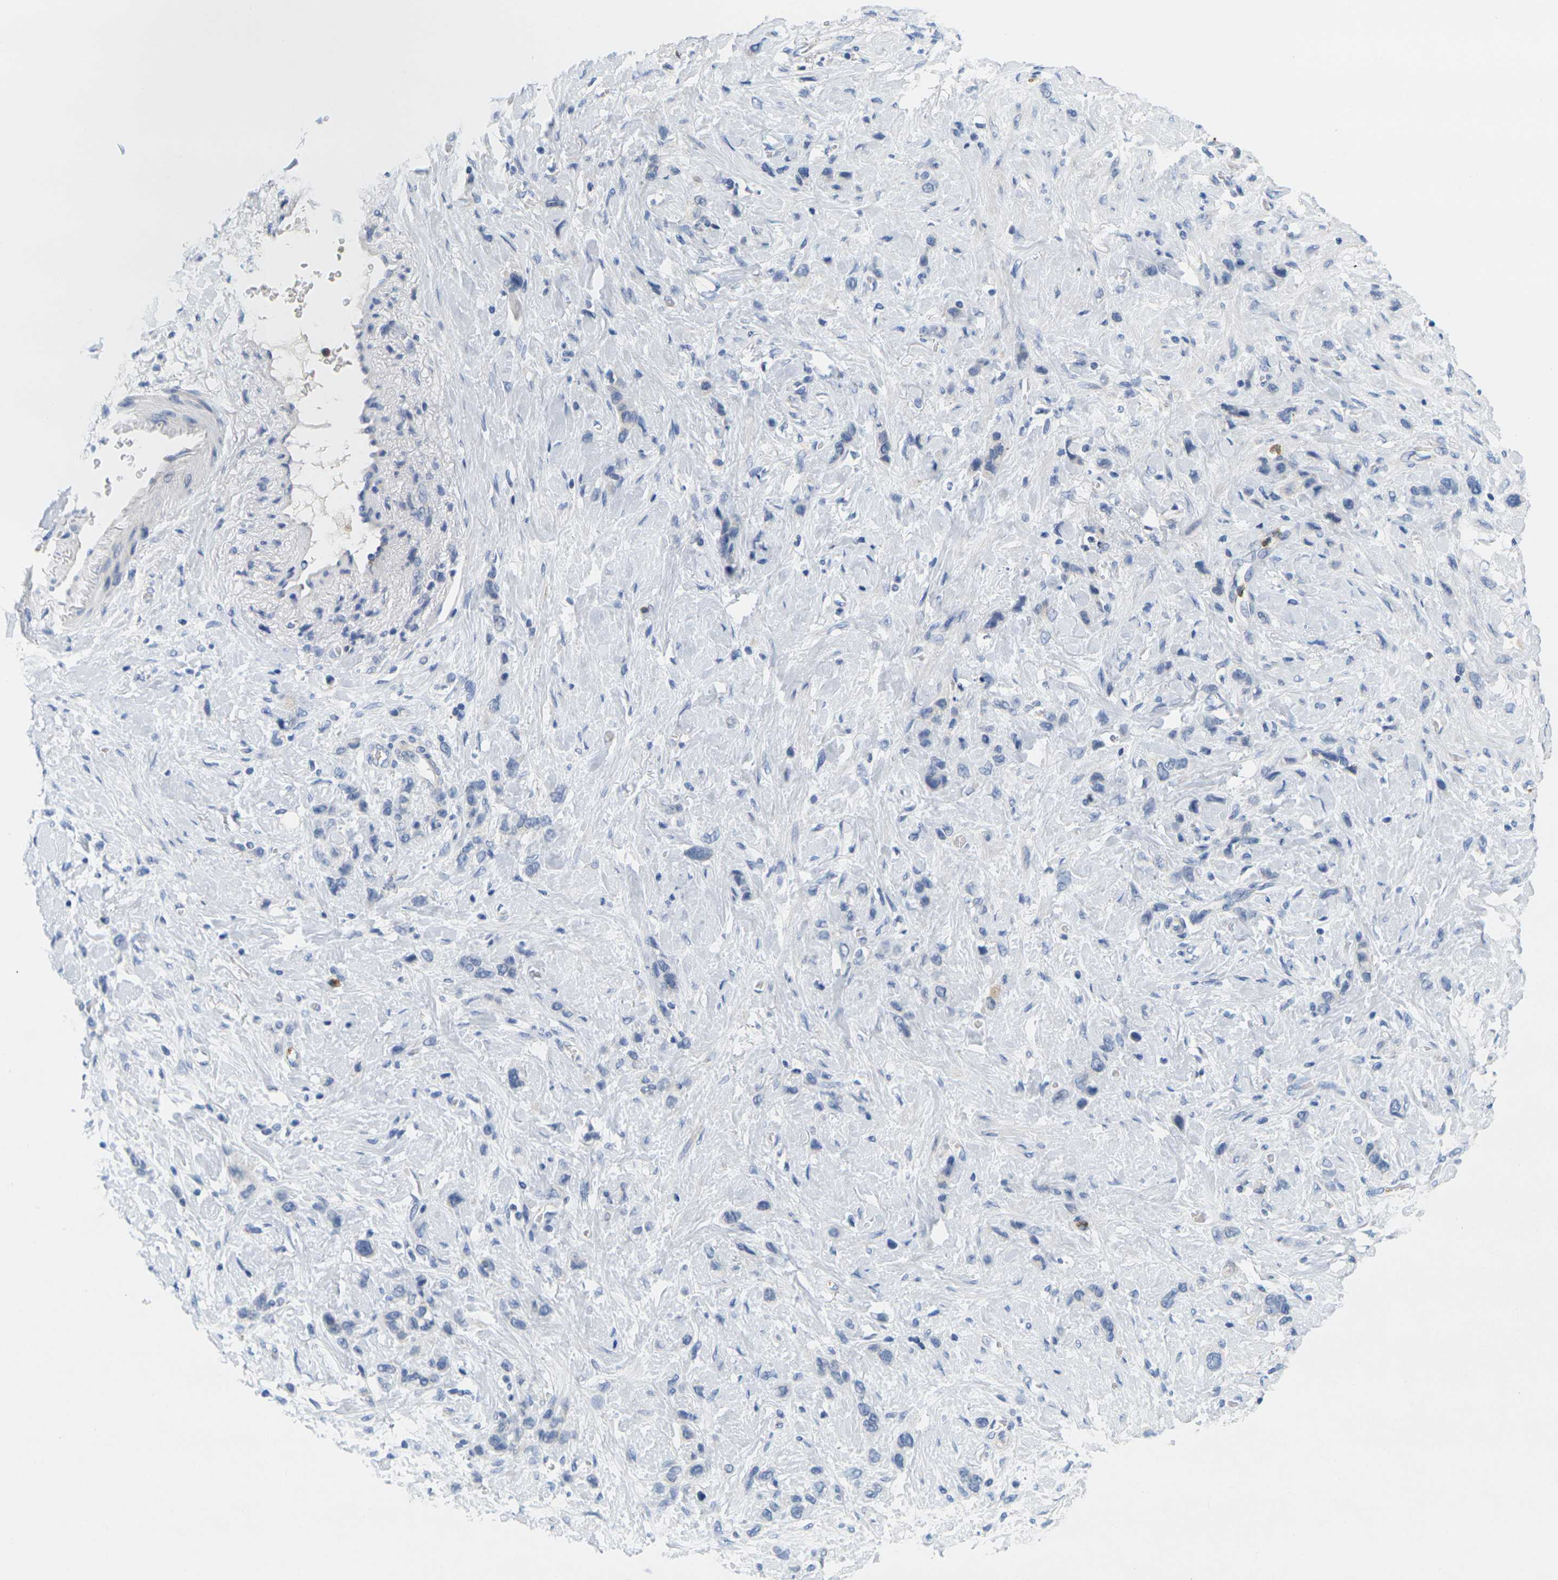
{"staining": {"intensity": "negative", "quantity": "none", "location": "none"}, "tissue": "stomach cancer", "cell_type": "Tumor cells", "image_type": "cancer", "snomed": [{"axis": "morphology", "description": "Adenocarcinoma, NOS"}, {"axis": "morphology", "description": "Adenocarcinoma, High grade"}, {"axis": "topography", "description": "Stomach, upper"}, {"axis": "topography", "description": "Stomach, lower"}], "caption": "This is a image of IHC staining of stomach adenocarcinoma (high-grade), which shows no staining in tumor cells.", "gene": "KLK5", "patient": {"sex": "female", "age": 65}}